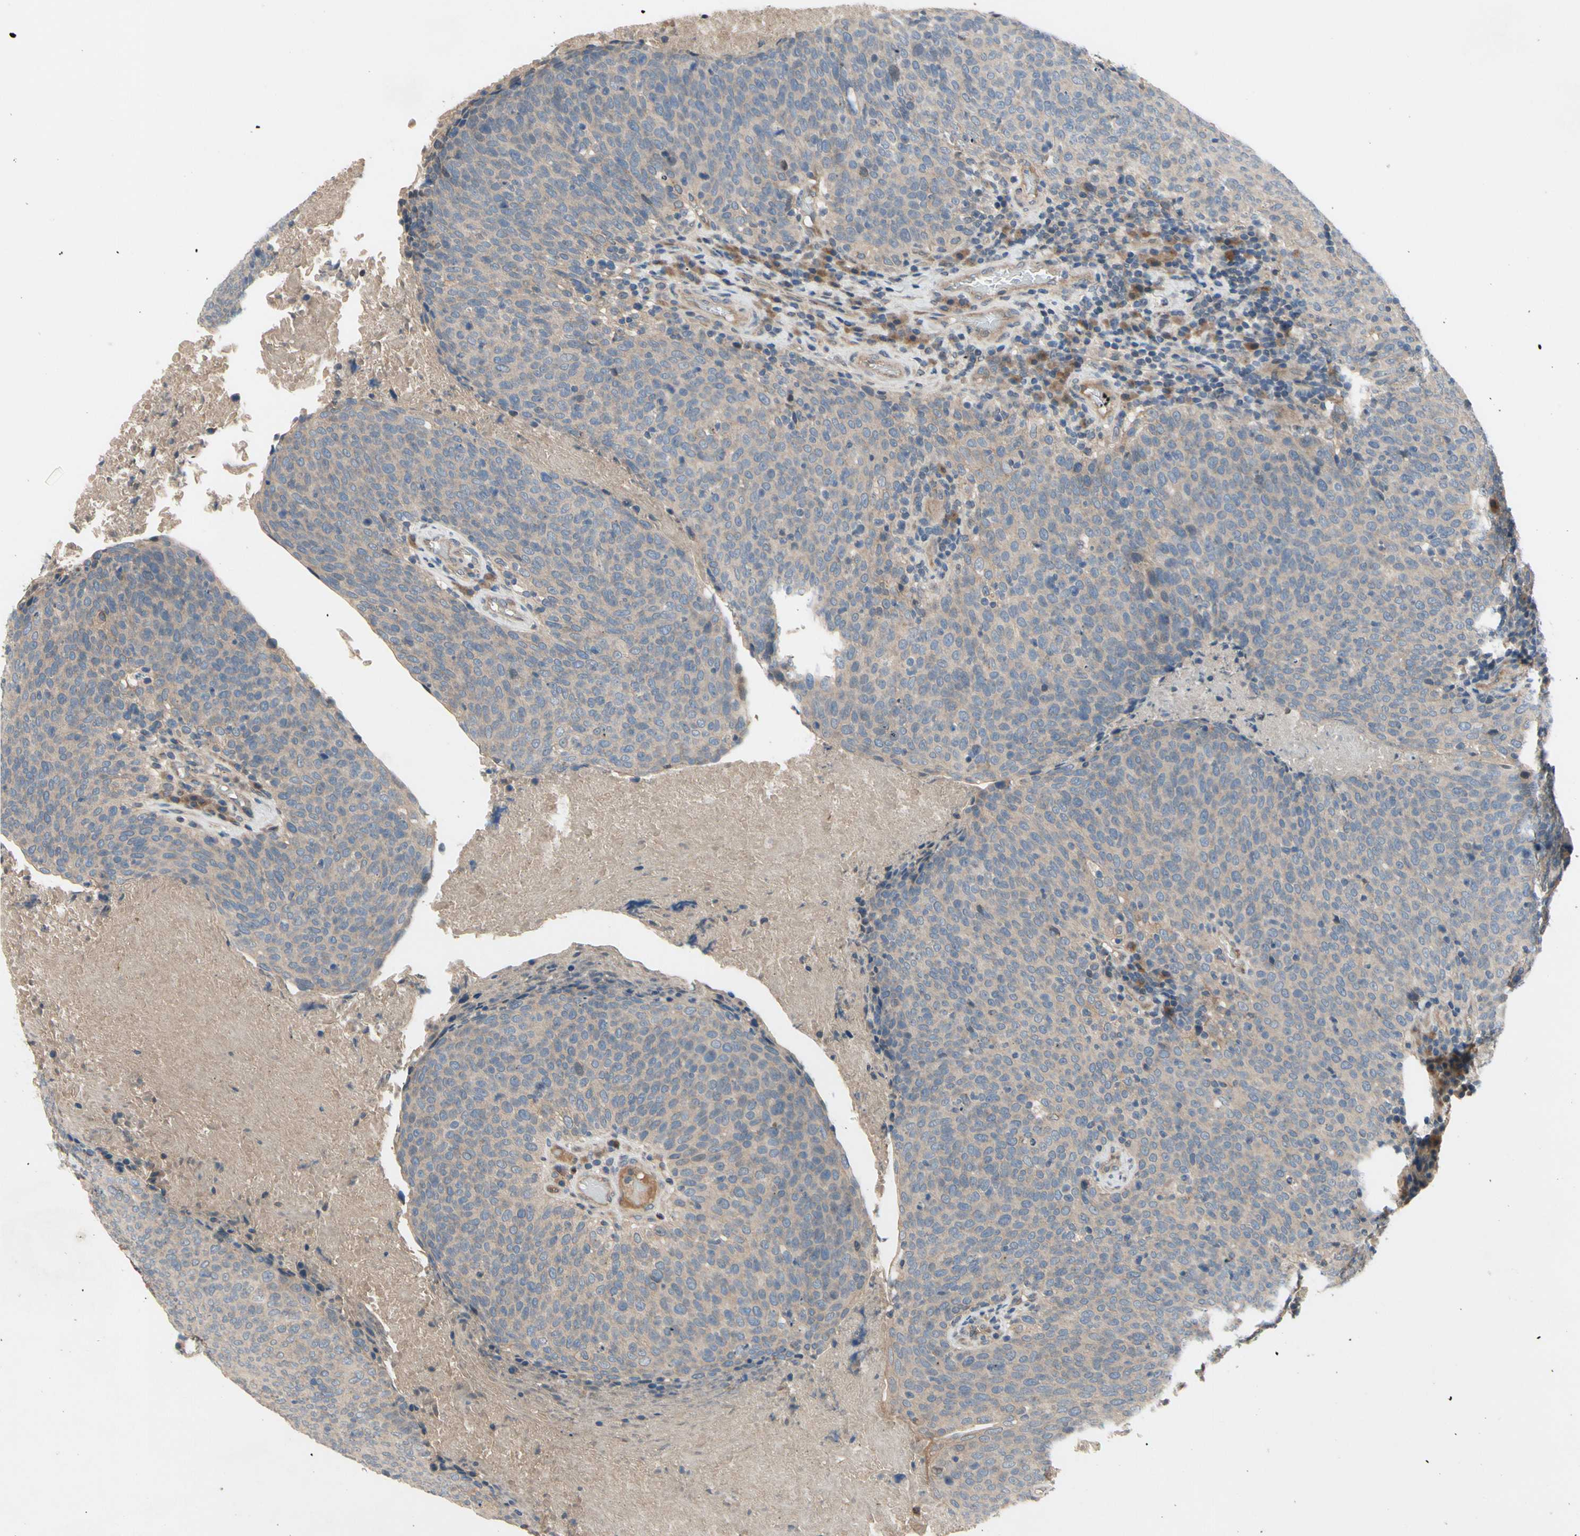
{"staining": {"intensity": "weak", "quantity": ">75%", "location": "cytoplasmic/membranous"}, "tissue": "head and neck cancer", "cell_type": "Tumor cells", "image_type": "cancer", "snomed": [{"axis": "morphology", "description": "Squamous cell carcinoma, NOS"}, {"axis": "morphology", "description": "Squamous cell carcinoma, metastatic, NOS"}, {"axis": "topography", "description": "Lymph node"}, {"axis": "topography", "description": "Head-Neck"}], "caption": "Weak cytoplasmic/membranous staining for a protein is appreciated in about >75% of tumor cells of head and neck cancer using IHC.", "gene": "ICAM5", "patient": {"sex": "male", "age": 62}}